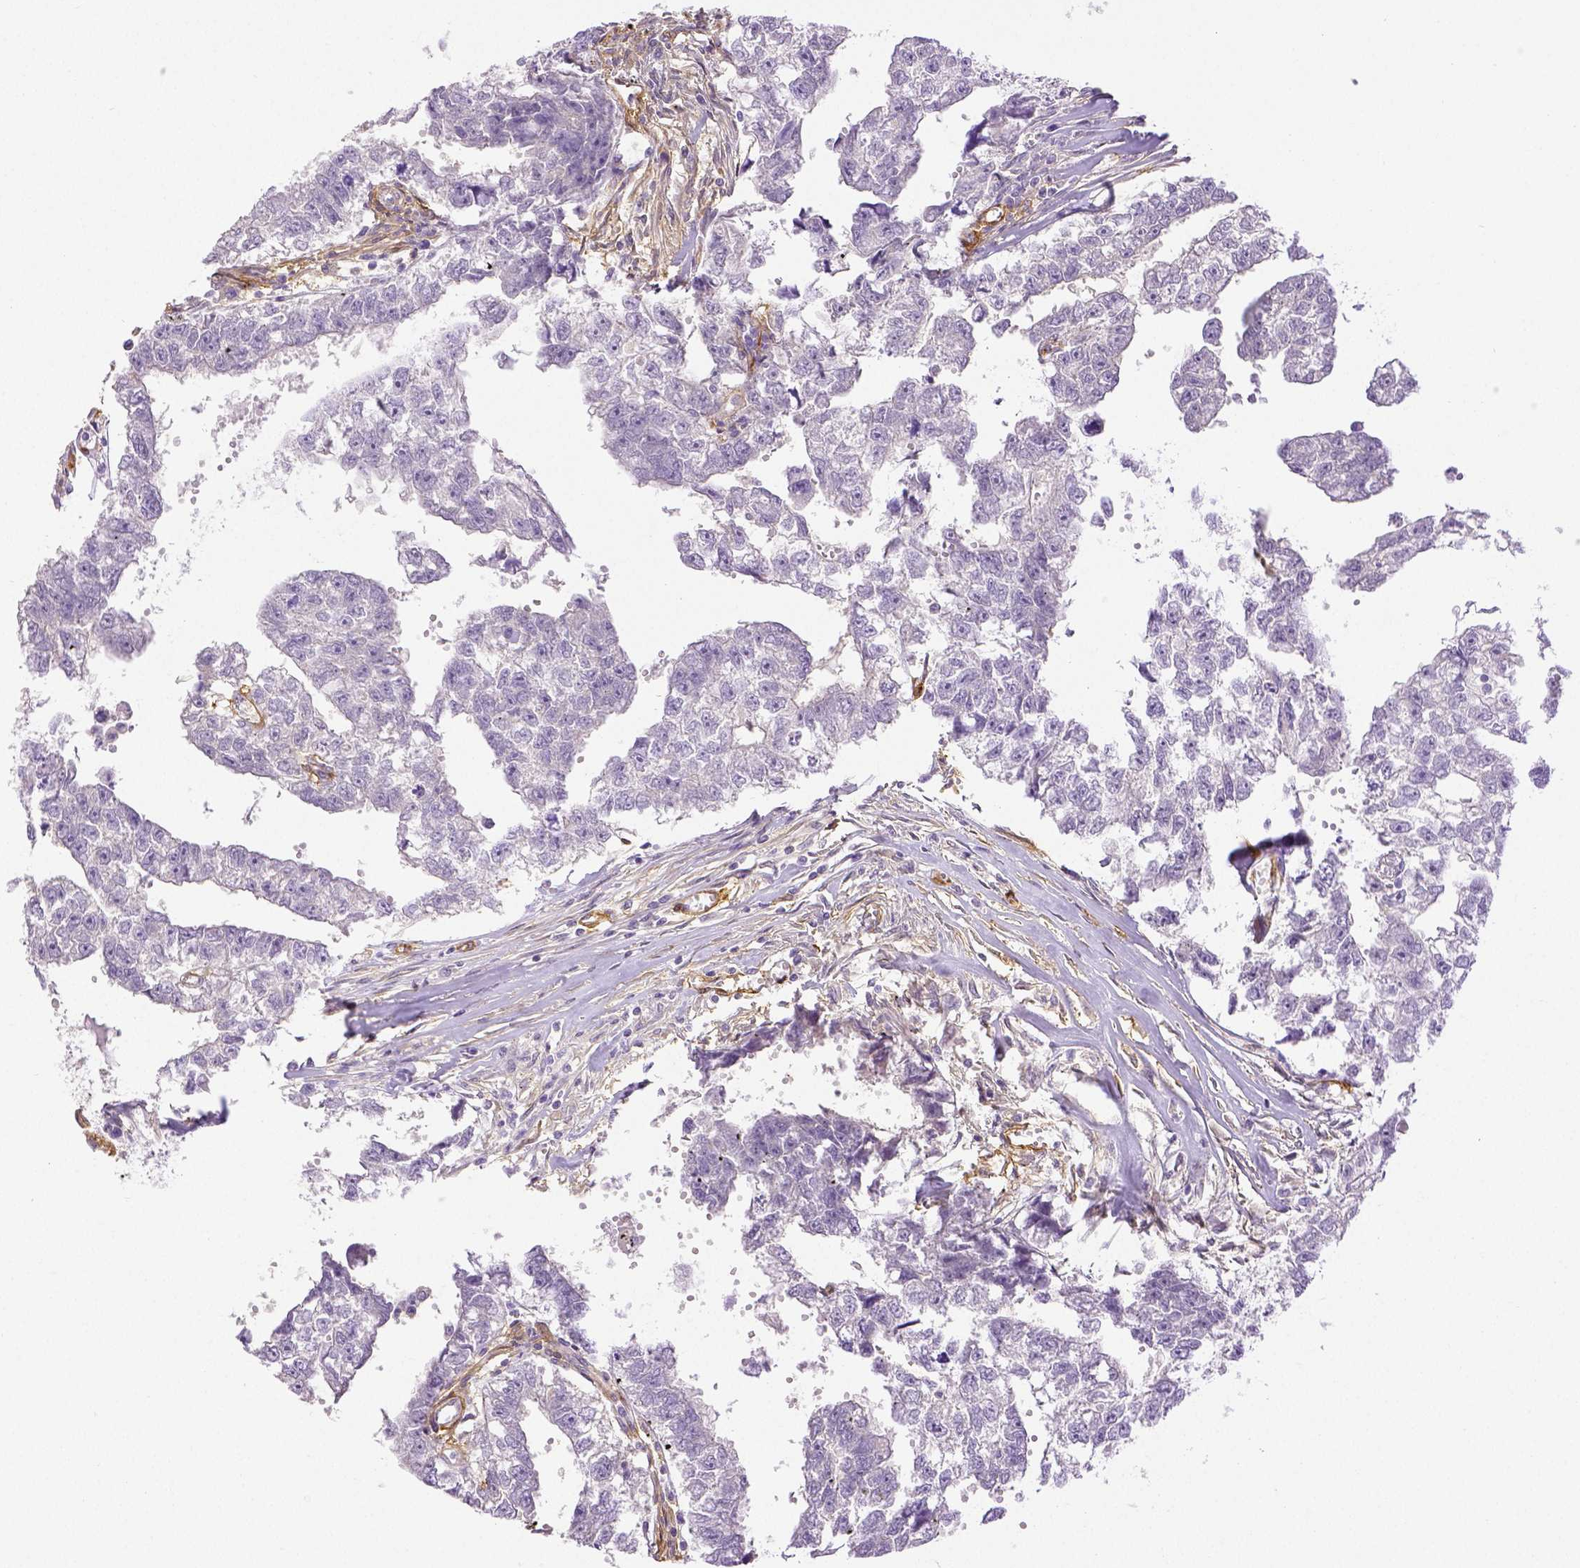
{"staining": {"intensity": "negative", "quantity": "none", "location": "none"}, "tissue": "testis cancer", "cell_type": "Tumor cells", "image_type": "cancer", "snomed": [{"axis": "morphology", "description": "Carcinoma, Embryonal, NOS"}, {"axis": "morphology", "description": "Teratoma, malignant, NOS"}, {"axis": "topography", "description": "Testis"}], "caption": "Immunohistochemistry histopathology image of neoplastic tissue: testis cancer (embryonal carcinoma) stained with DAB (3,3'-diaminobenzidine) exhibits no significant protein expression in tumor cells.", "gene": "THY1", "patient": {"sex": "male", "age": 44}}